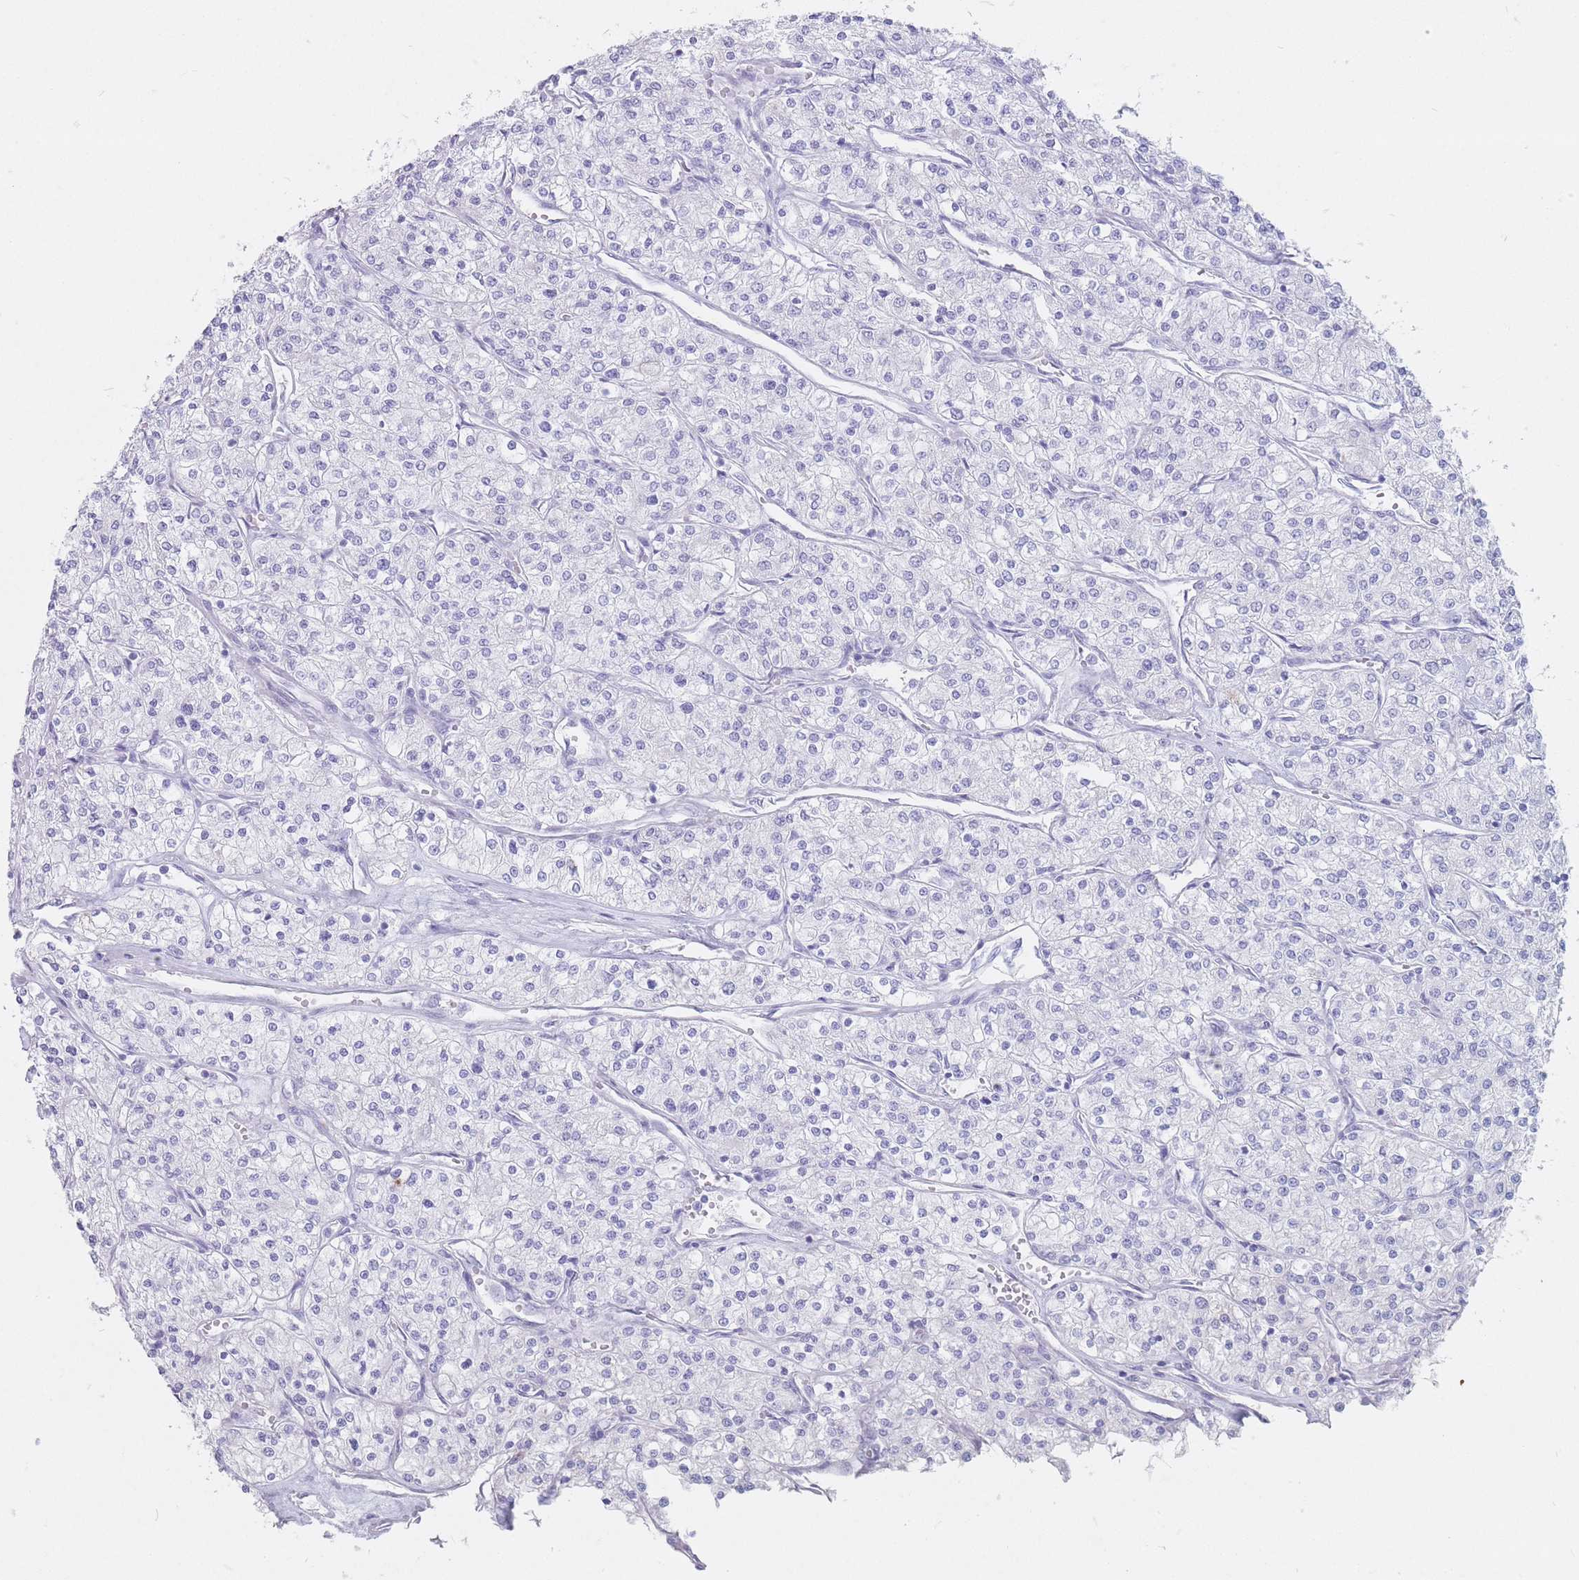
{"staining": {"intensity": "negative", "quantity": "none", "location": "none"}, "tissue": "renal cancer", "cell_type": "Tumor cells", "image_type": "cancer", "snomed": [{"axis": "morphology", "description": "Adenocarcinoma, NOS"}, {"axis": "topography", "description": "Kidney"}], "caption": "A high-resolution histopathology image shows IHC staining of renal cancer (adenocarcinoma), which displays no significant staining in tumor cells.", "gene": "ST3GAL5", "patient": {"sex": "male", "age": 80}}